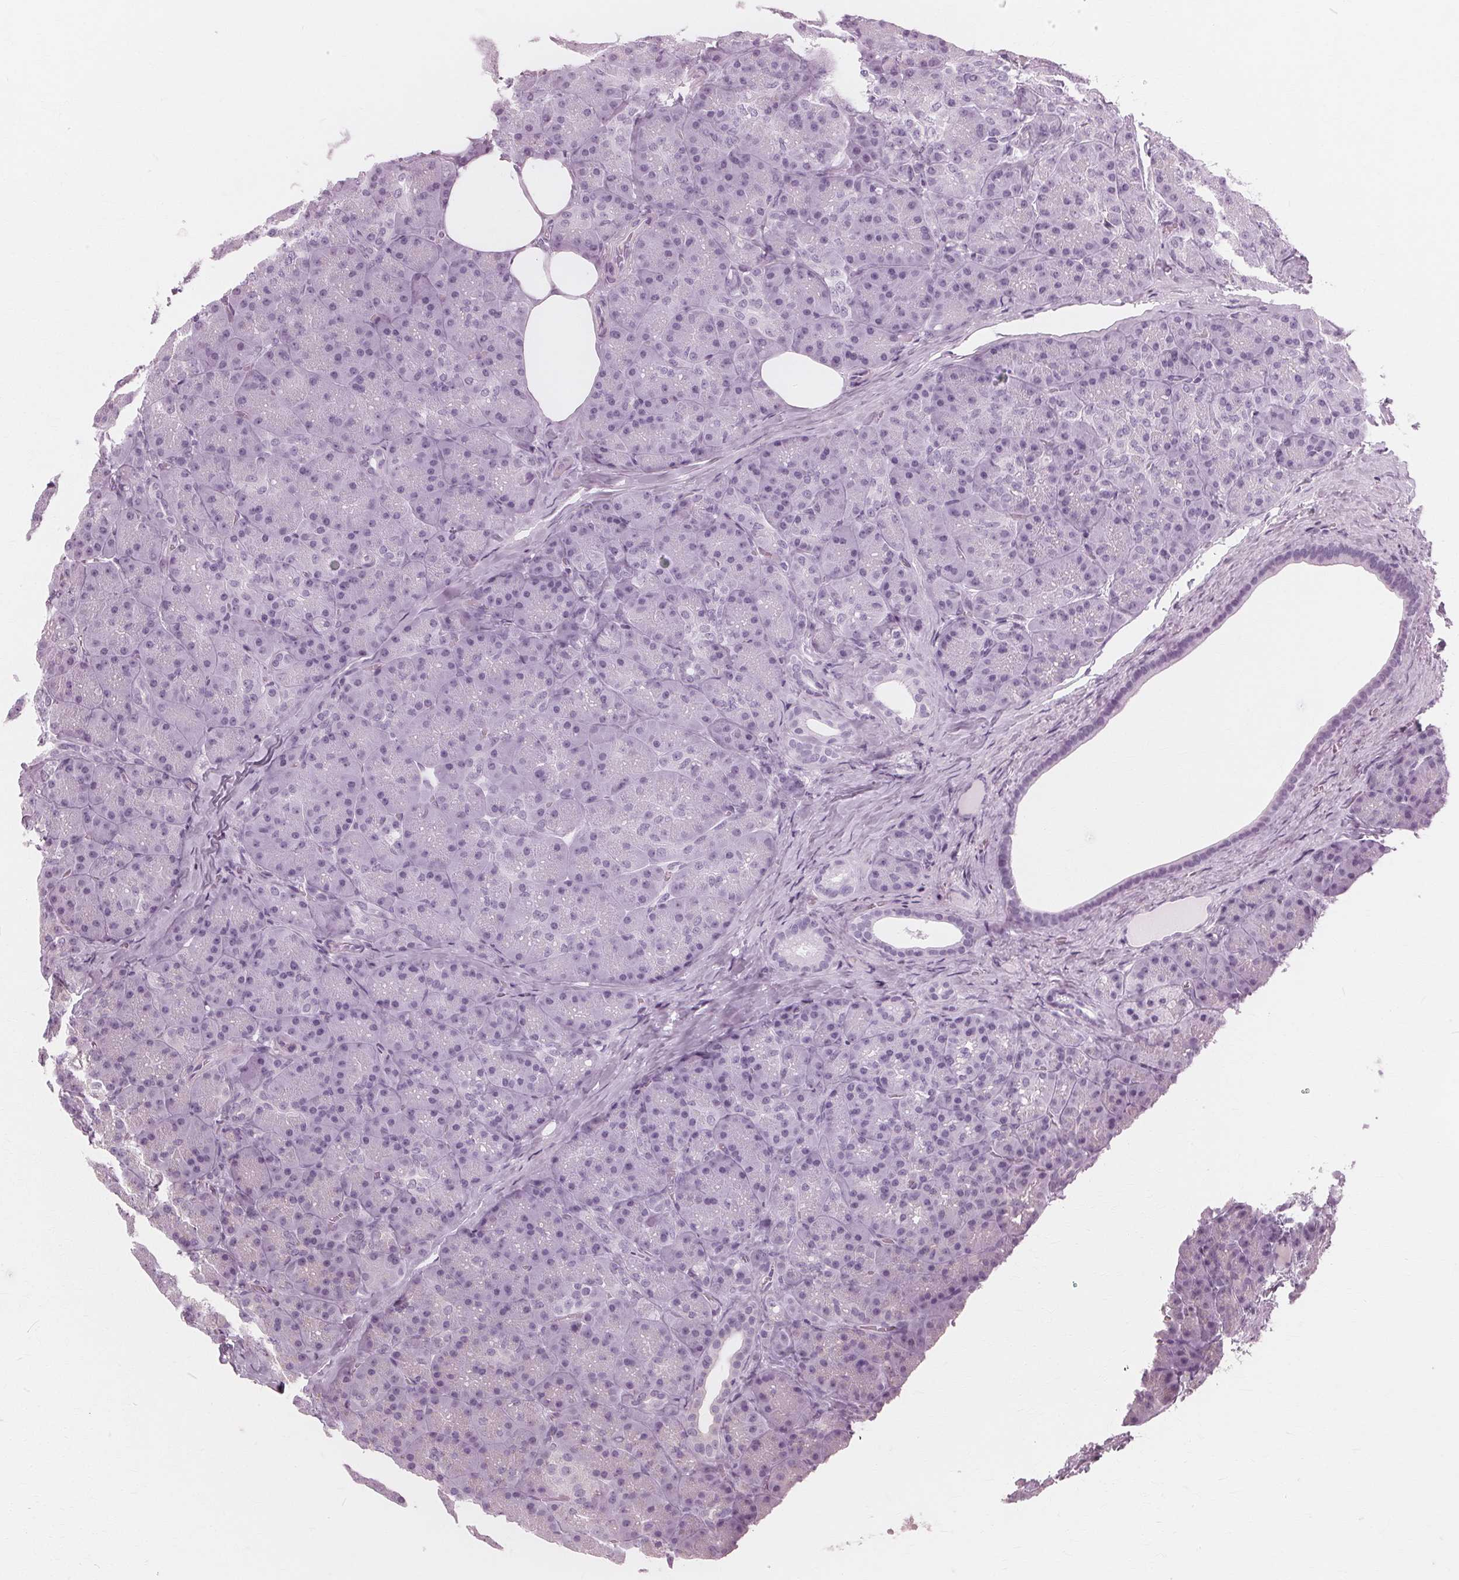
{"staining": {"intensity": "weak", "quantity": "<25%", "location": "cytoplasmic/membranous"}, "tissue": "pancreas", "cell_type": "Exocrine glandular cells", "image_type": "normal", "snomed": [{"axis": "morphology", "description": "Normal tissue, NOS"}, {"axis": "topography", "description": "Pancreas"}], "caption": "DAB (3,3'-diaminobenzidine) immunohistochemical staining of unremarkable pancreas demonstrates no significant staining in exocrine glandular cells.", "gene": "DNASE2", "patient": {"sex": "male", "age": 57}}